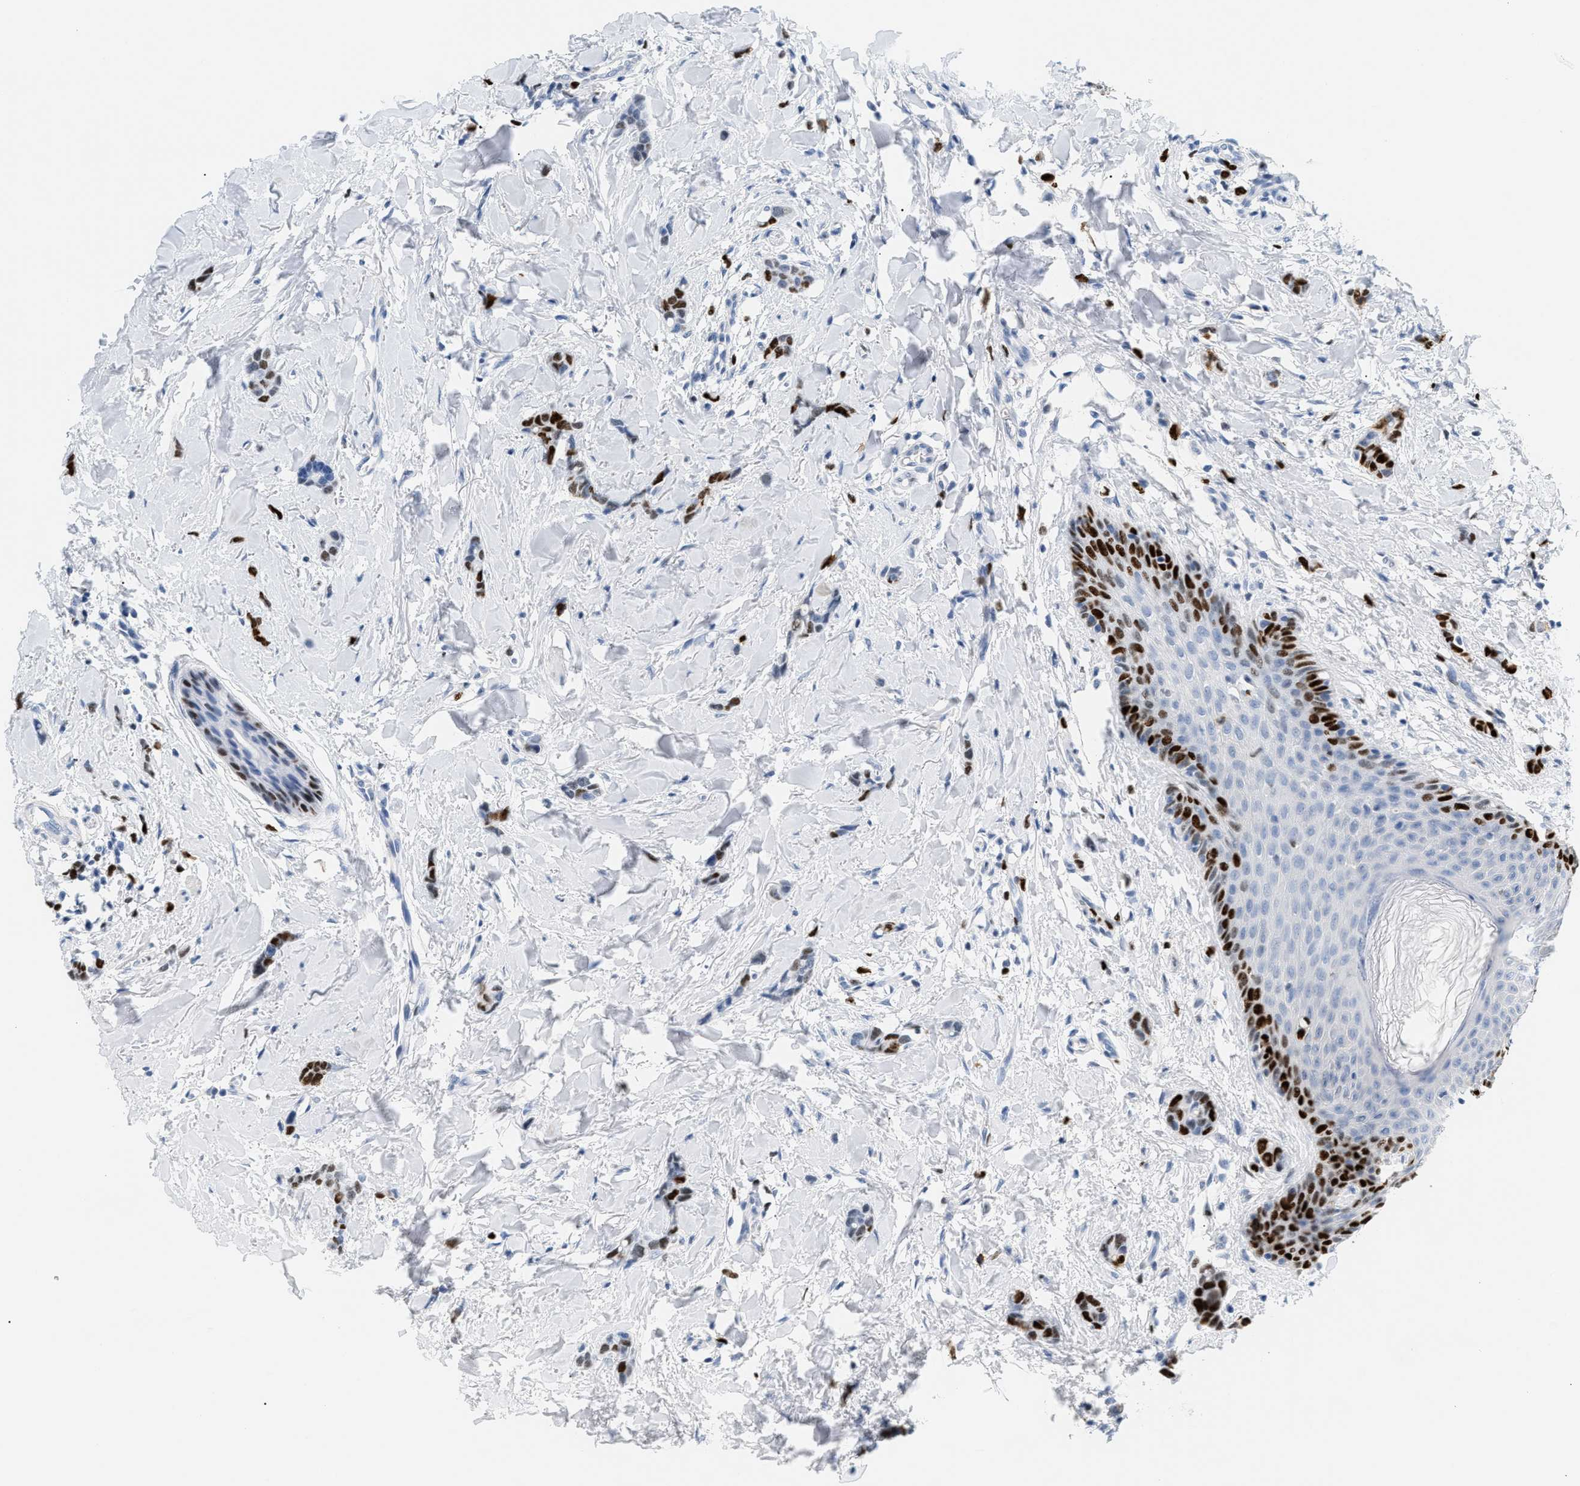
{"staining": {"intensity": "strong", "quantity": ">75%", "location": "nuclear"}, "tissue": "breast cancer", "cell_type": "Tumor cells", "image_type": "cancer", "snomed": [{"axis": "morphology", "description": "Lobular carcinoma"}, {"axis": "topography", "description": "Skin"}, {"axis": "topography", "description": "Breast"}], "caption": "This photomicrograph reveals immunohistochemistry staining of breast cancer, with high strong nuclear staining in about >75% of tumor cells.", "gene": "MCM7", "patient": {"sex": "female", "age": 46}}